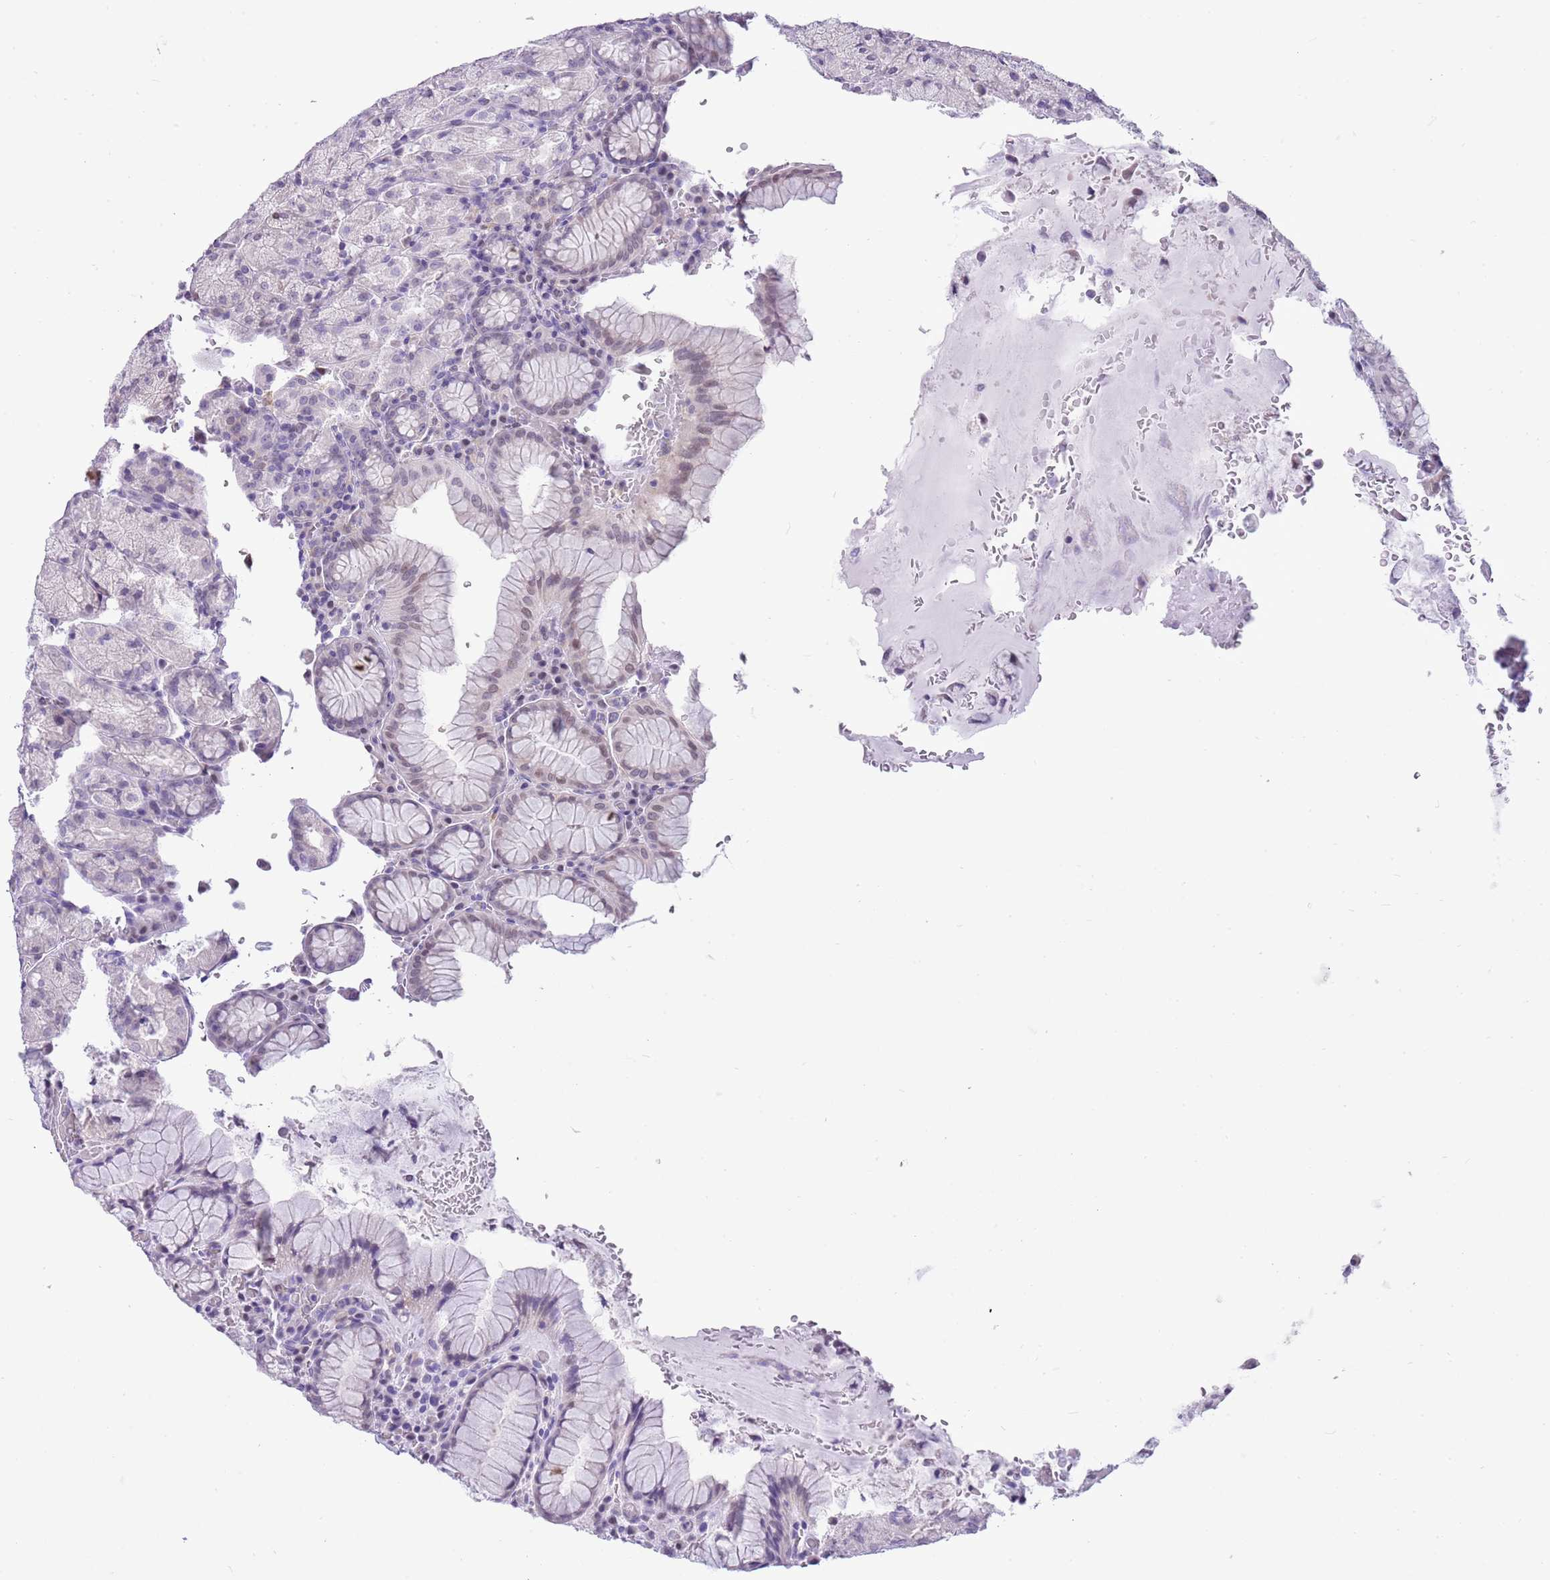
{"staining": {"intensity": "weak", "quantity": "<25%", "location": "nuclear"}, "tissue": "stomach", "cell_type": "Glandular cells", "image_type": "normal", "snomed": [{"axis": "morphology", "description": "Normal tissue, NOS"}, {"axis": "topography", "description": "Stomach, upper"}, {"axis": "topography", "description": "Stomach, lower"}], "caption": "Immunohistochemistry (IHC) photomicrograph of unremarkable stomach: stomach stained with DAB demonstrates no significant protein staining in glandular cells.", "gene": "PPP1R17", "patient": {"sex": "male", "age": 80}}